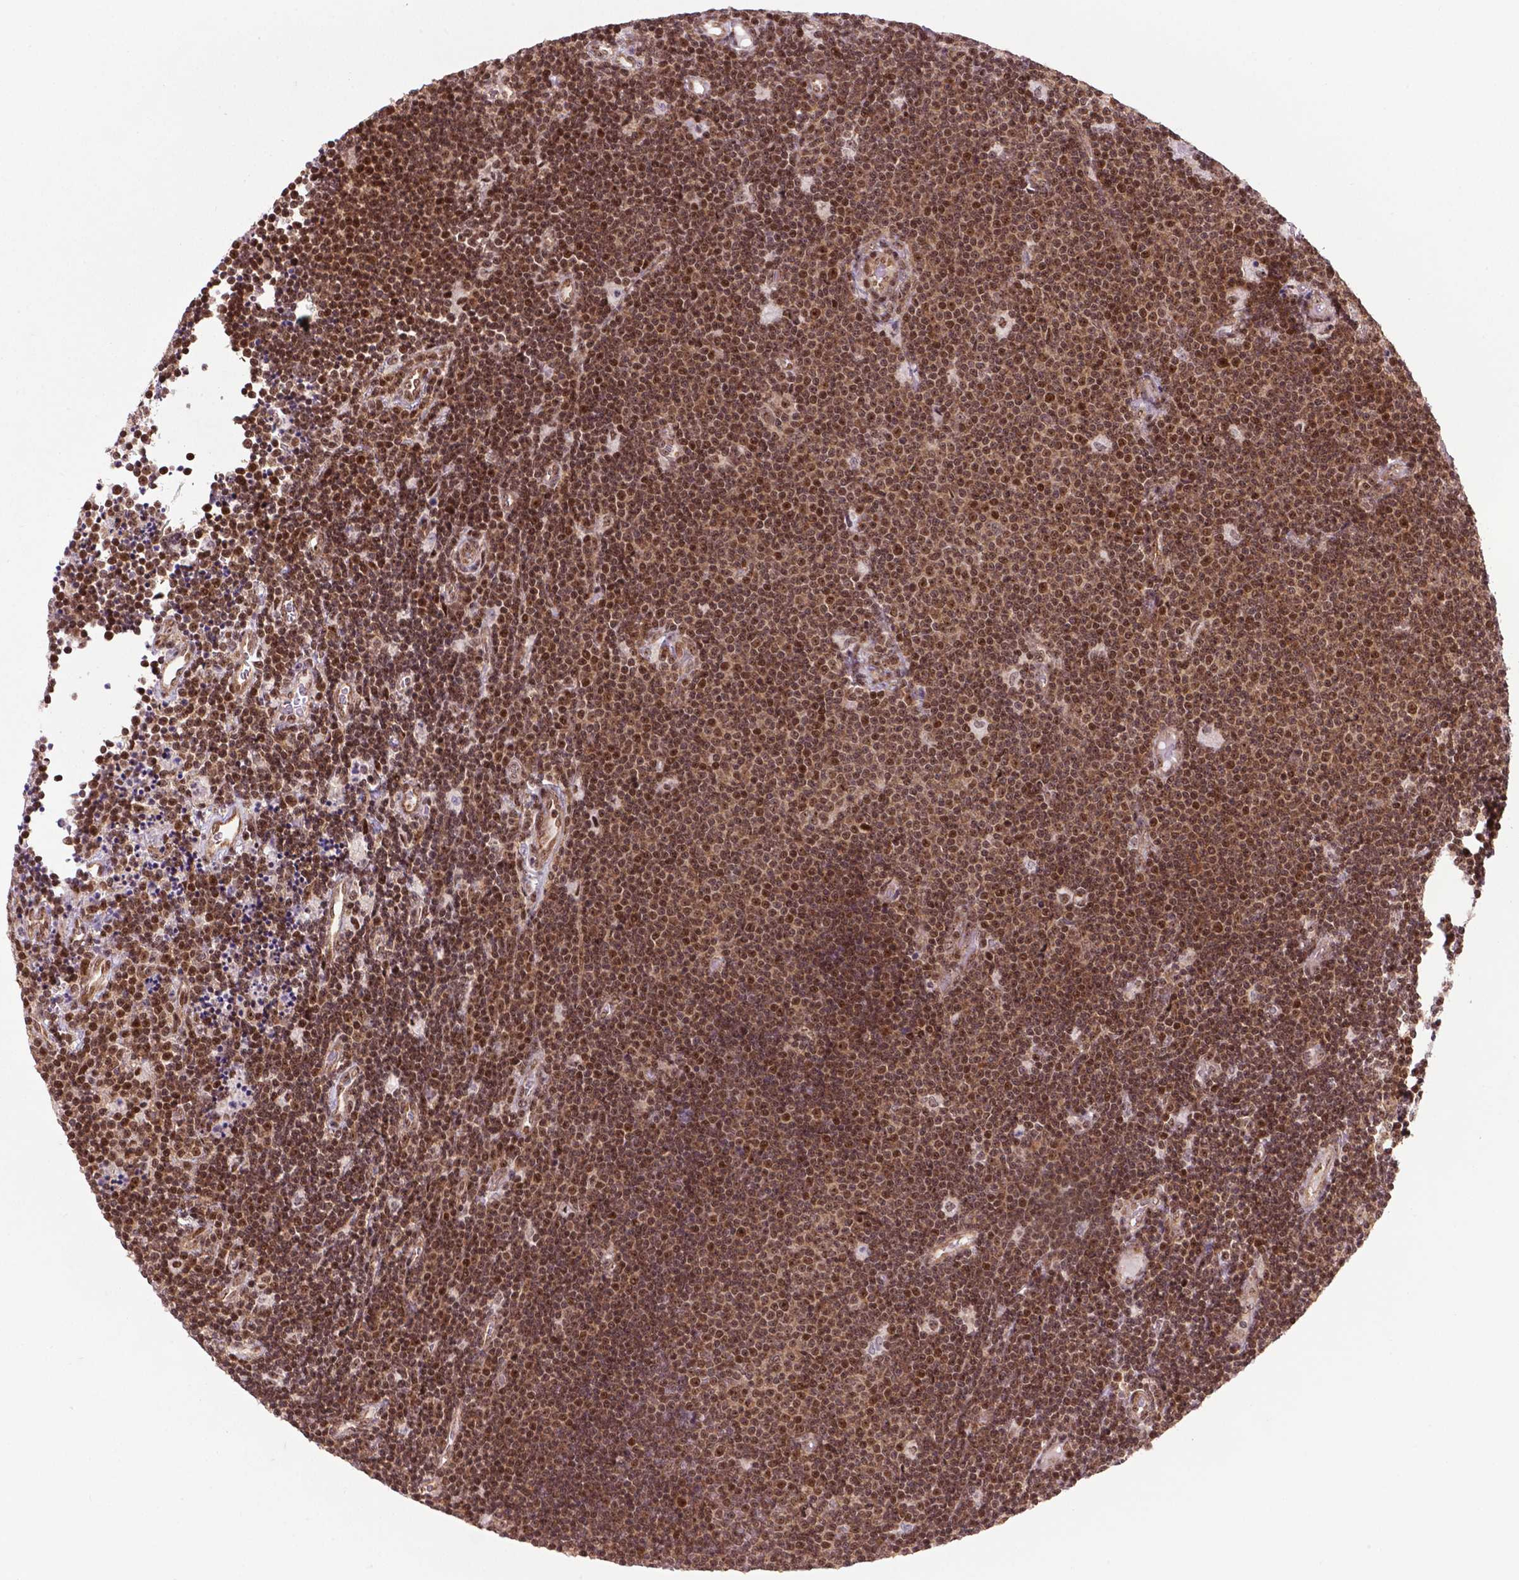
{"staining": {"intensity": "moderate", "quantity": ">75%", "location": "nuclear"}, "tissue": "lymphoma", "cell_type": "Tumor cells", "image_type": "cancer", "snomed": [{"axis": "morphology", "description": "Malignant lymphoma, non-Hodgkin's type, Low grade"}, {"axis": "topography", "description": "Brain"}], "caption": "There is medium levels of moderate nuclear staining in tumor cells of malignant lymphoma, non-Hodgkin's type (low-grade), as demonstrated by immunohistochemical staining (brown color).", "gene": "CSNK2A1", "patient": {"sex": "female", "age": 66}}